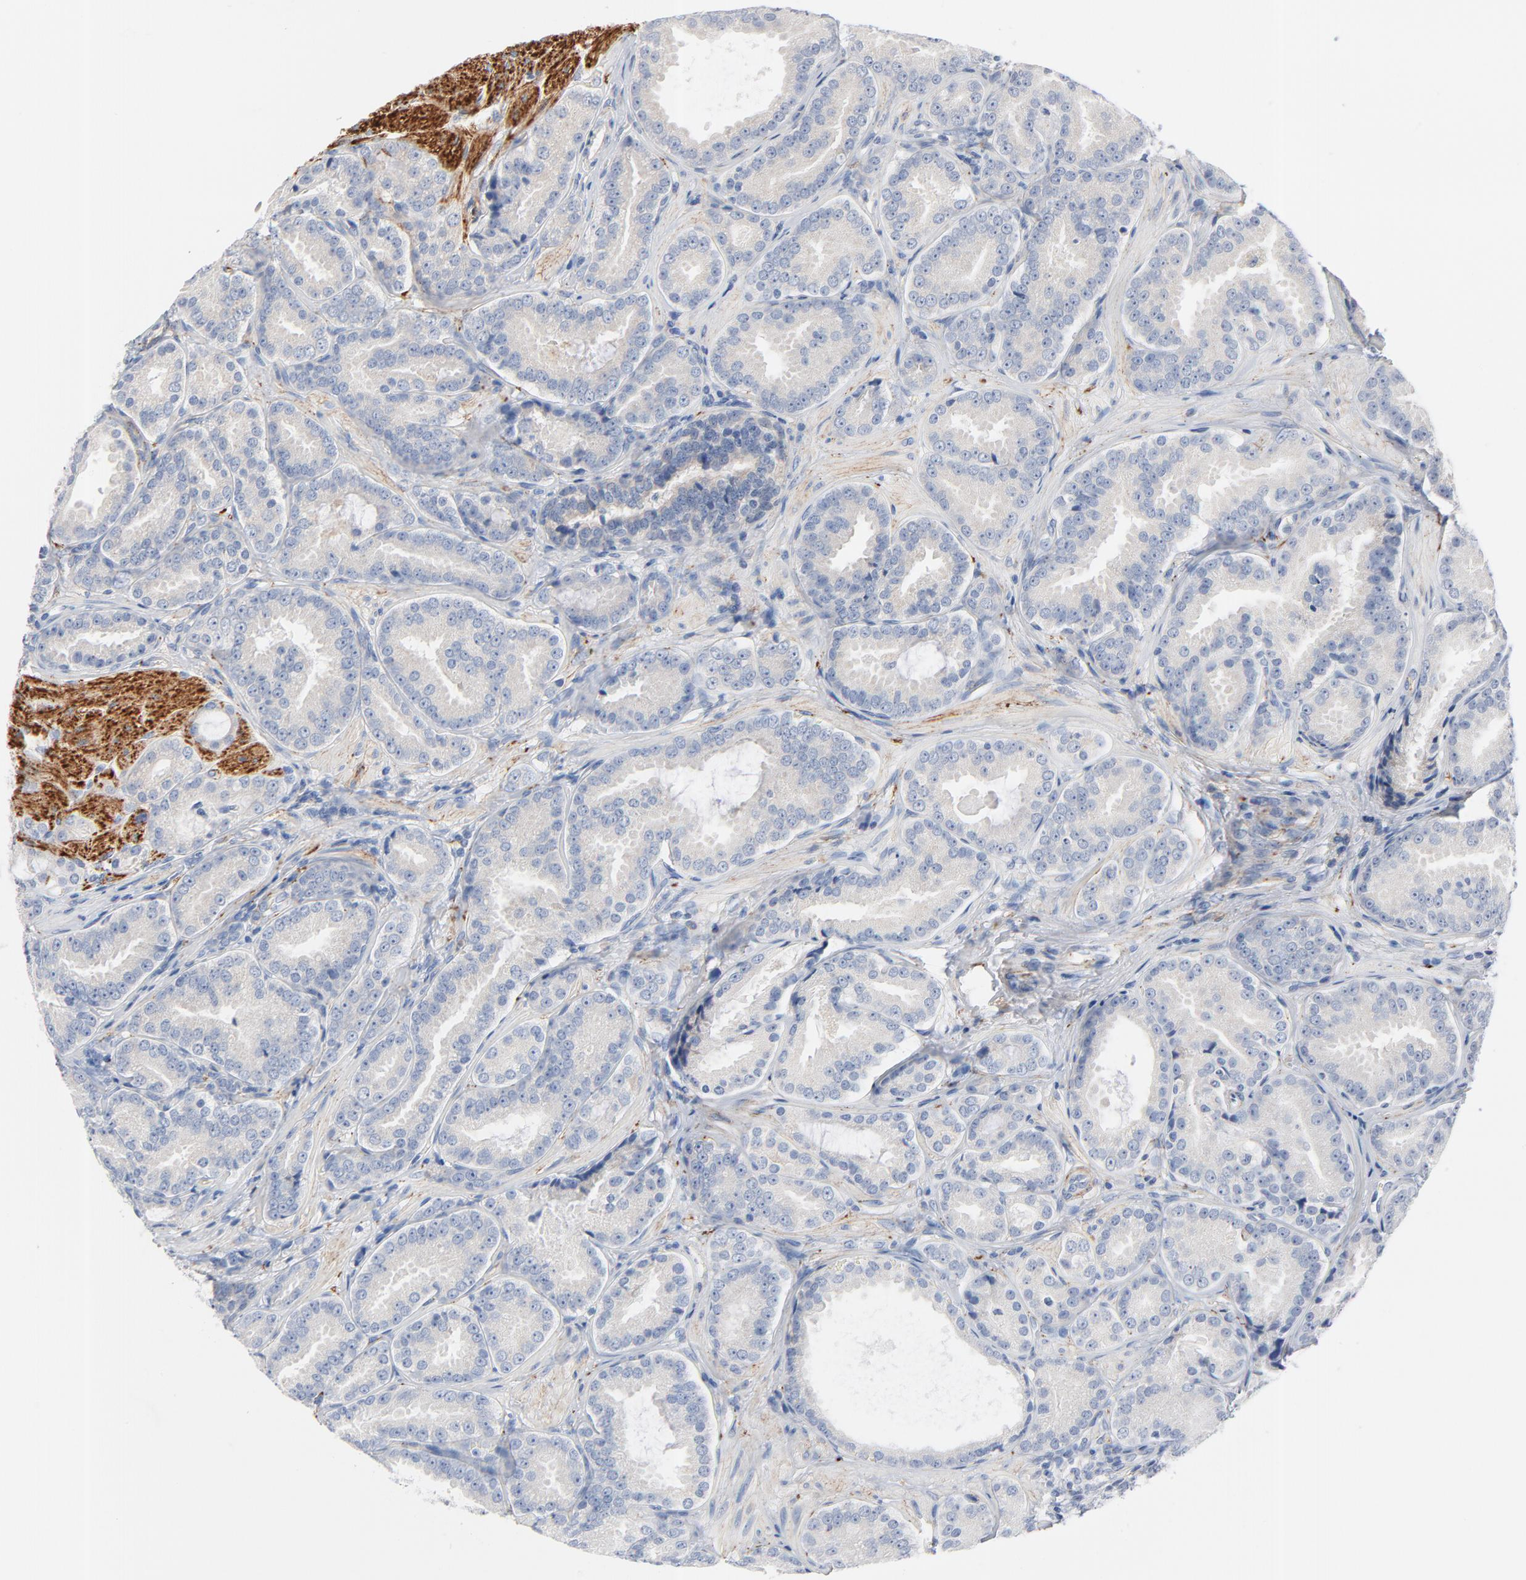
{"staining": {"intensity": "negative", "quantity": "none", "location": "none"}, "tissue": "prostate cancer", "cell_type": "Tumor cells", "image_type": "cancer", "snomed": [{"axis": "morphology", "description": "Adenocarcinoma, Low grade"}, {"axis": "topography", "description": "Prostate"}], "caption": "The image demonstrates no significant expression in tumor cells of prostate adenocarcinoma (low-grade).", "gene": "IFT43", "patient": {"sex": "male", "age": 59}}